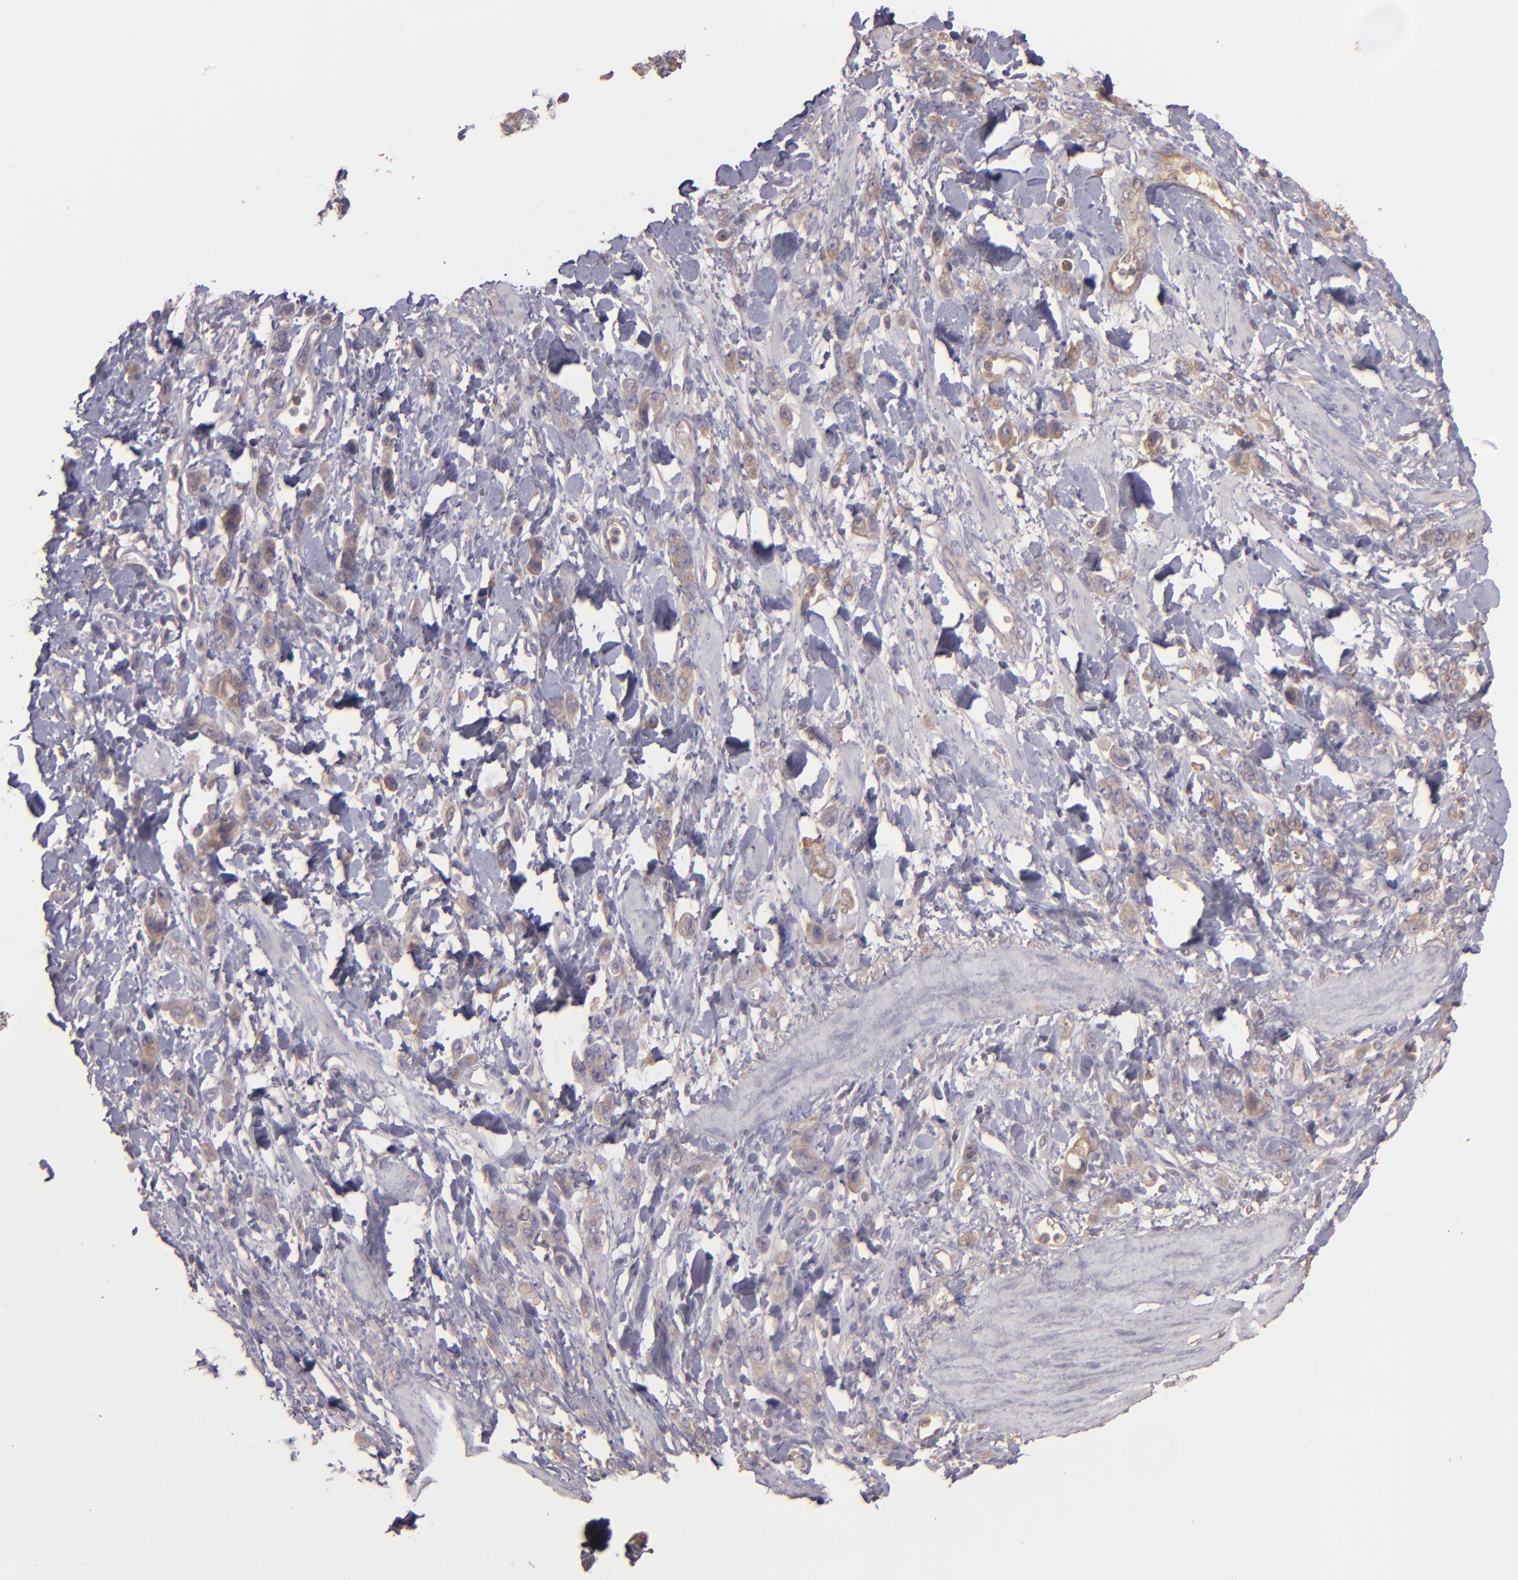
{"staining": {"intensity": "weak", "quantity": "25%-75%", "location": "cytoplasmic/membranous"}, "tissue": "stomach cancer", "cell_type": "Tumor cells", "image_type": "cancer", "snomed": [{"axis": "morphology", "description": "Normal tissue, NOS"}, {"axis": "morphology", "description": "Adenocarcinoma, NOS"}, {"axis": "topography", "description": "Stomach"}], "caption": "Immunohistochemistry (IHC) of stomach adenocarcinoma exhibits low levels of weak cytoplasmic/membranous positivity in approximately 25%-75% of tumor cells.", "gene": "ECE1", "patient": {"sex": "male", "age": 82}}